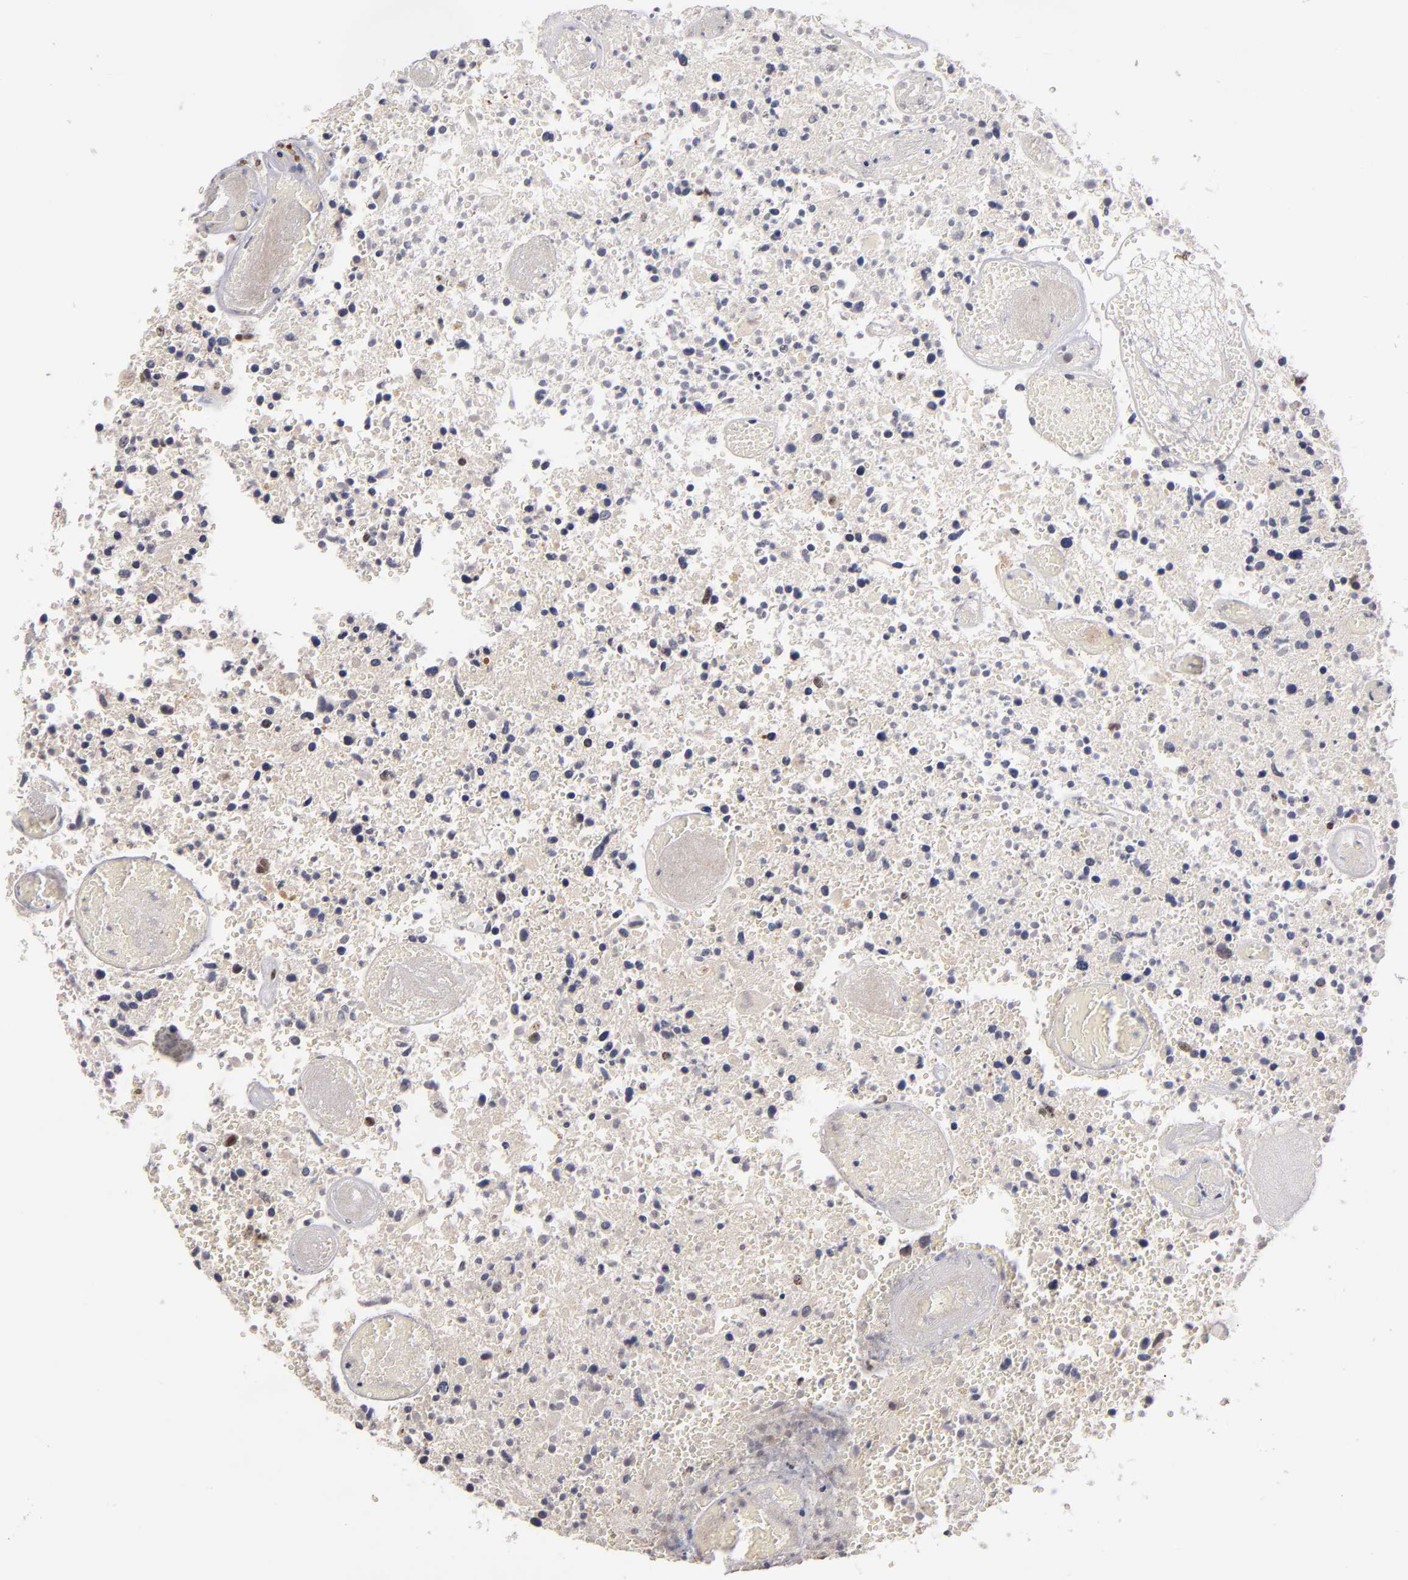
{"staining": {"intensity": "moderate", "quantity": "<25%", "location": "nuclear"}, "tissue": "glioma", "cell_type": "Tumor cells", "image_type": "cancer", "snomed": [{"axis": "morphology", "description": "Glioma, malignant, High grade"}, {"axis": "topography", "description": "Brain"}], "caption": "Brown immunohistochemical staining in malignant glioma (high-grade) reveals moderate nuclear expression in approximately <25% of tumor cells. Using DAB (brown) and hematoxylin (blue) stains, captured at high magnification using brightfield microscopy.", "gene": "PCNX4", "patient": {"sex": "male", "age": 72}}